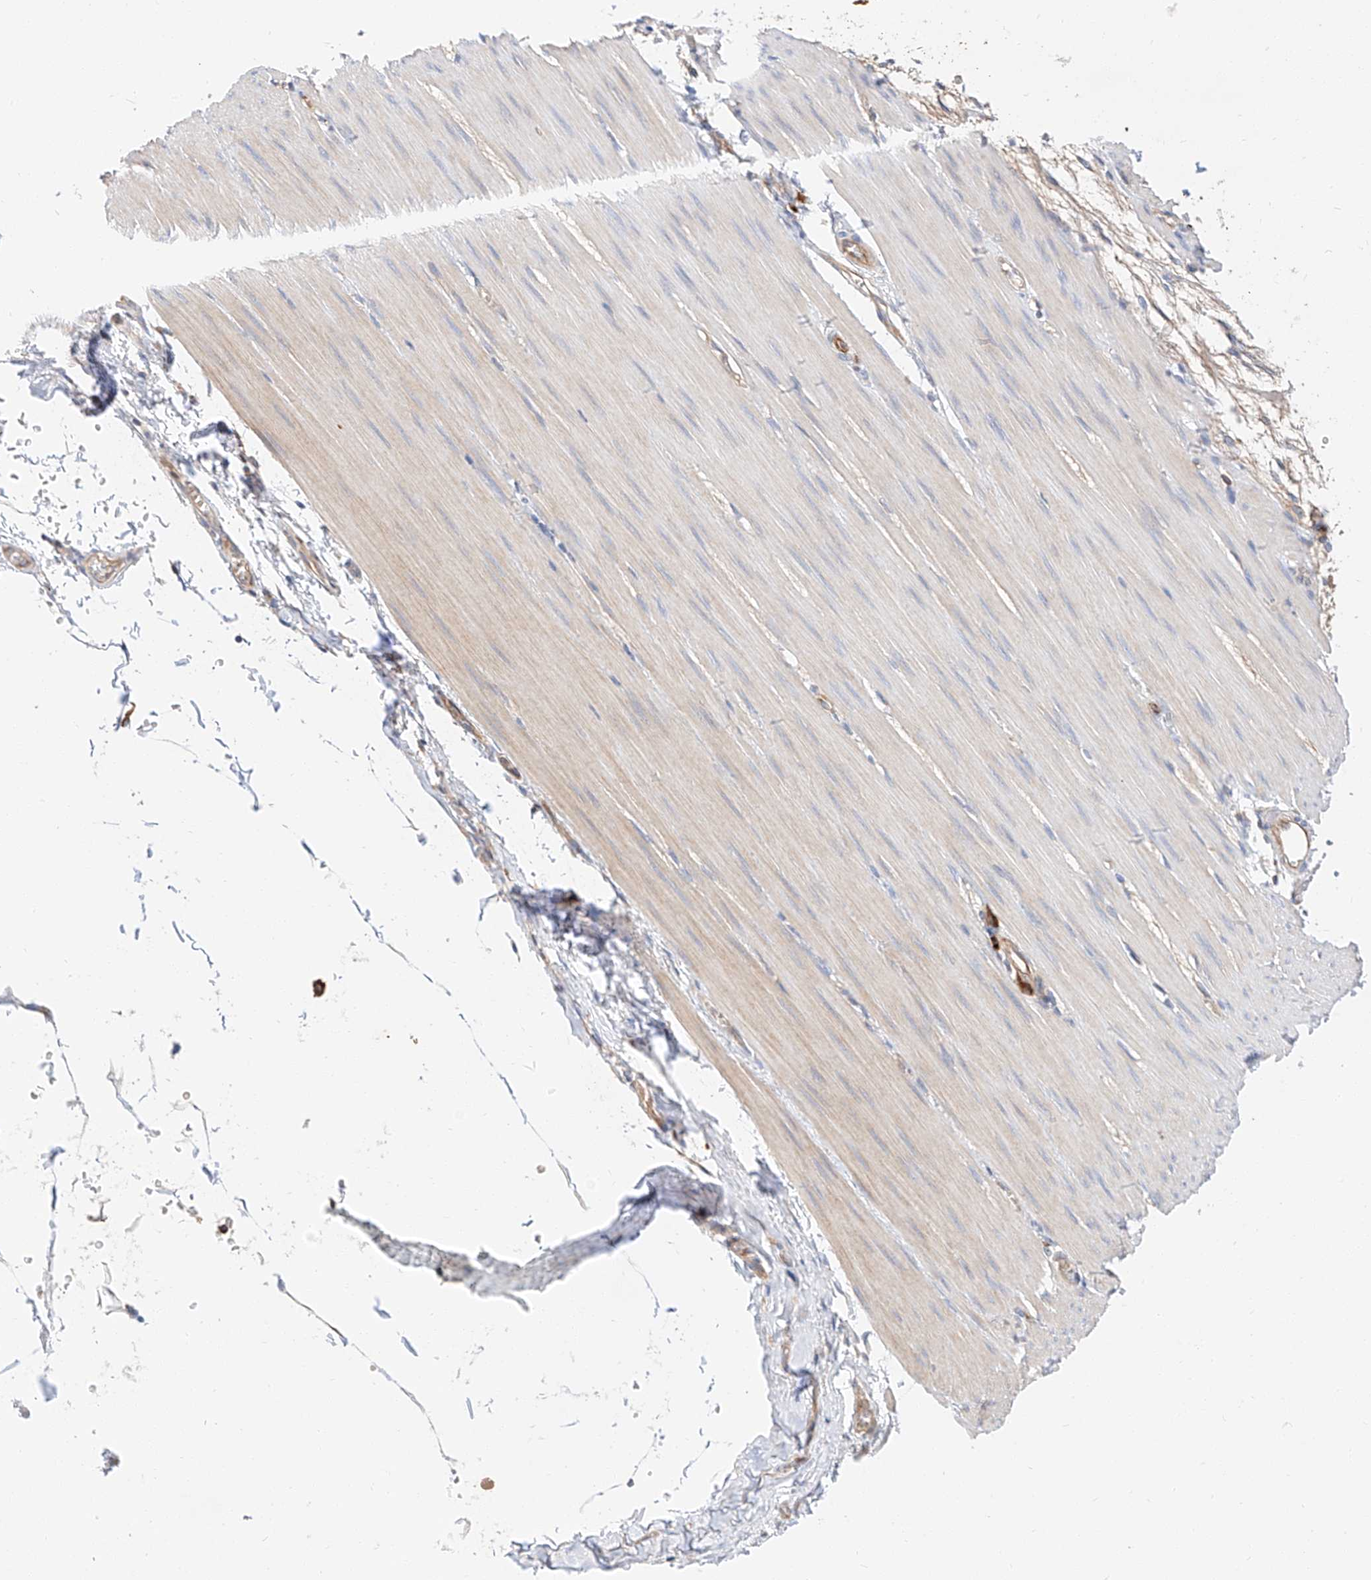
{"staining": {"intensity": "weak", "quantity": "<25%", "location": "cytoplasmic/membranous"}, "tissue": "smooth muscle", "cell_type": "Smooth muscle cells", "image_type": "normal", "snomed": [{"axis": "morphology", "description": "Normal tissue, NOS"}, {"axis": "morphology", "description": "Adenocarcinoma, NOS"}, {"axis": "topography", "description": "Colon"}, {"axis": "topography", "description": "Peripheral nerve tissue"}], "caption": "Micrograph shows no protein positivity in smooth muscle cells of unremarkable smooth muscle.", "gene": "GLMN", "patient": {"sex": "male", "age": 14}}